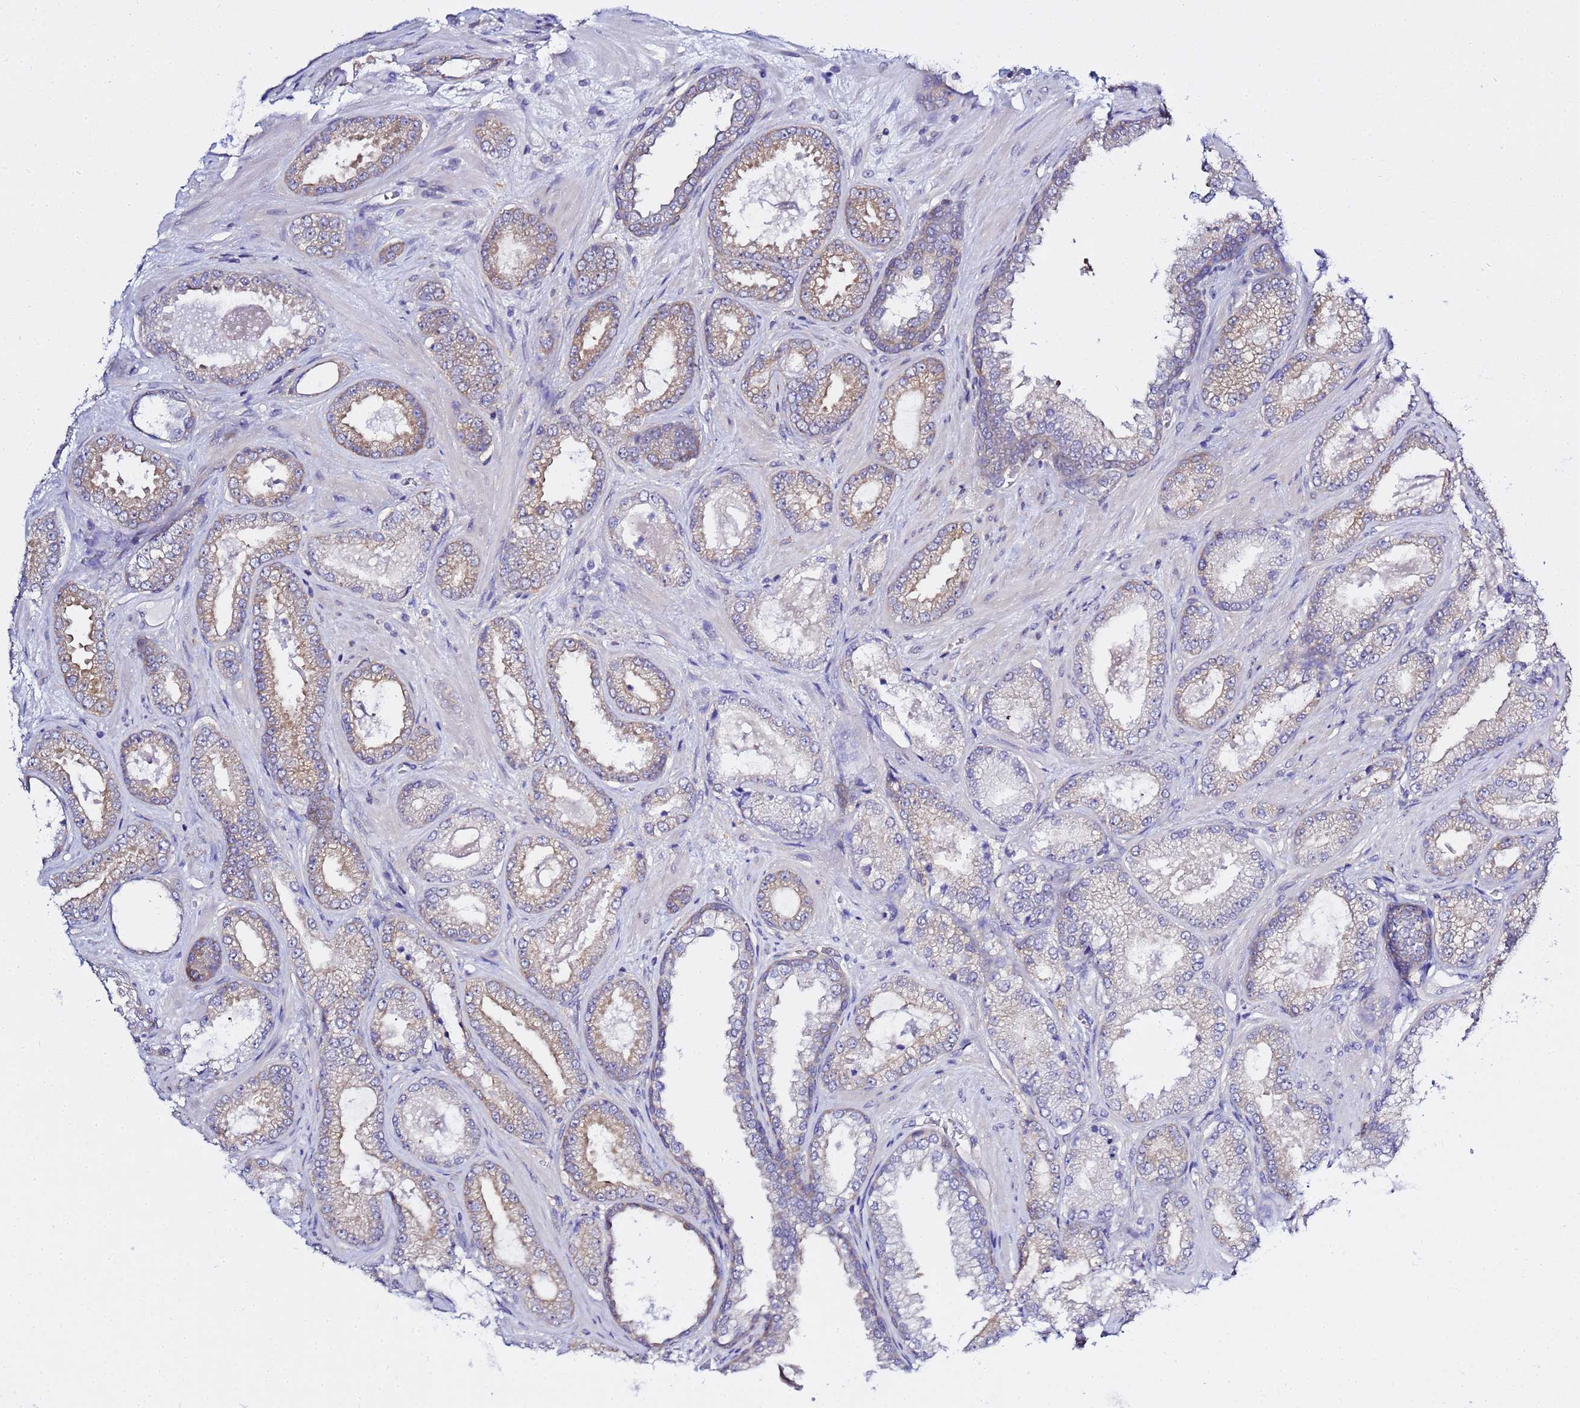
{"staining": {"intensity": "moderate", "quantity": "25%-75%", "location": "cytoplasmic/membranous"}, "tissue": "prostate cancer", "cell_type": "Tumor cells", "image_type": "cancer", "snomed": [{"axis": "morphology", "description": "Adenocarcinoma, Low grade"}, {"axis": "topography", "description": "Prostate"}], "caption": "Brown immunohistochemical staining in human prostate cancer displays moderate cytoplasmic/membranous positivity in approximately 25%-75% of tumor cells. Using DAB (3,3'-diaminobenzidine) (brown) and hematoxylin (blue) stains, captured at high magnification using brightfield microscopy.", "gene": "LENG1", "patient": {"sex": "male", "age": 57}}